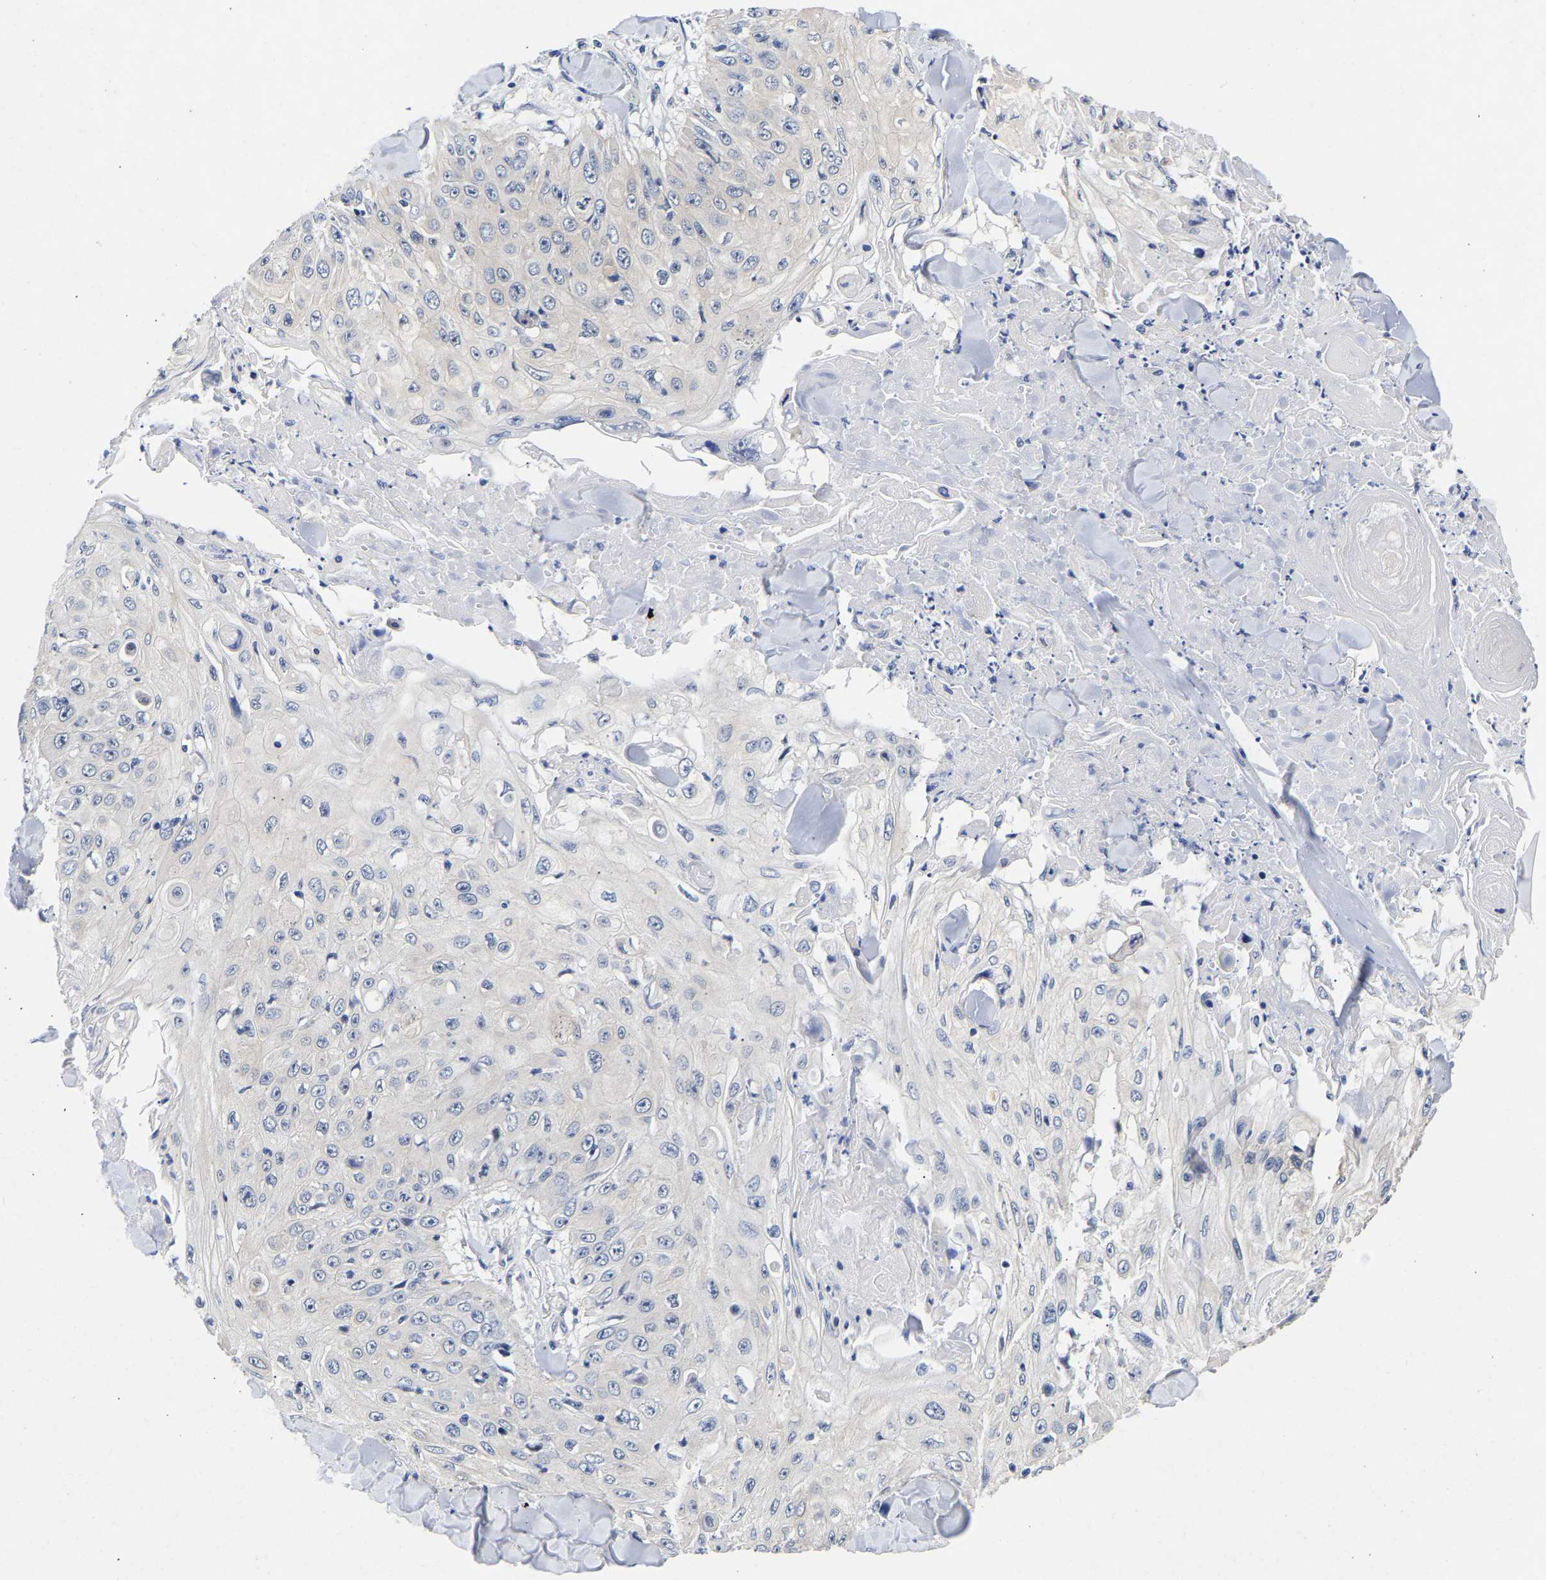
{"staining": {"intensity": "negative", "quantity": "none", "location": "none"}, "tissue": "skin cancer", "cell_type": "Tumor cells", "image_type": "cancer", "snomed": [{"axis": "morphology", "description": "Squamous cell carcinoma, NOS"}, {"axis": "topography", "description": "Skin"}], "caption": "IHC micrograph of skin squamous cell carcinoma stained for a protein (brown), which shows no positivity in tumor cells.", "gene": "CCDC6", "patient": {"sex": "male", "age": 86}}